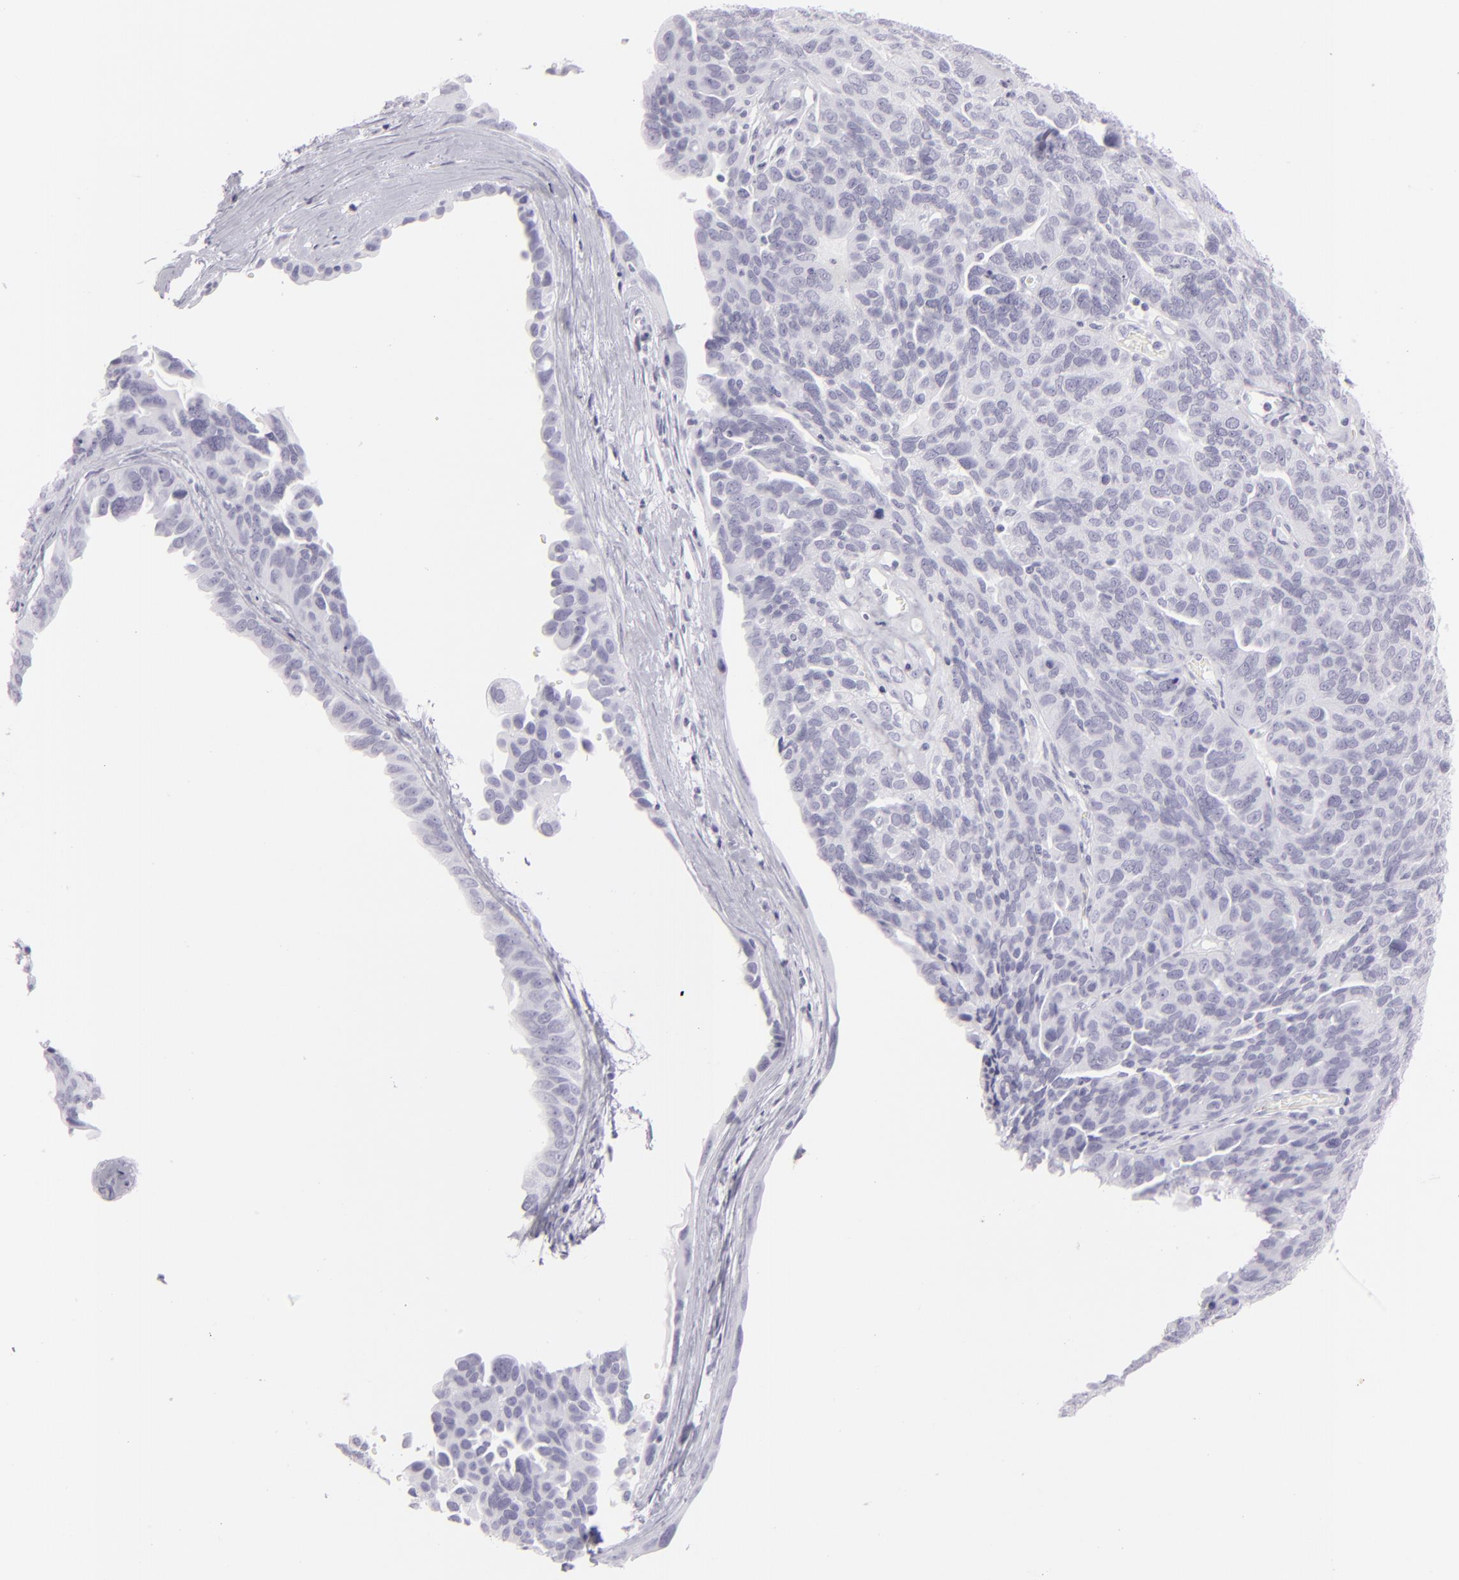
{"staining": {"intensity": "negative", "quantity": "none", "location": "none"}, "tissue": "ovarian cancer", "cell_type": "Tumor cells", "image_type": "cancer", "snomed": [{"axis": "morphology", "description": "Cystadenocarcinoma, serous, NOS"}, {"axis": "topography", "description": "Ovary"}], "caption": "The immunohistochemistry image has no significant positivity in tumor cells of ovarian serous cystadenocarcinoma tissue.", "gene": "FLG", "patient": {"sex": "female", "age": 64}}